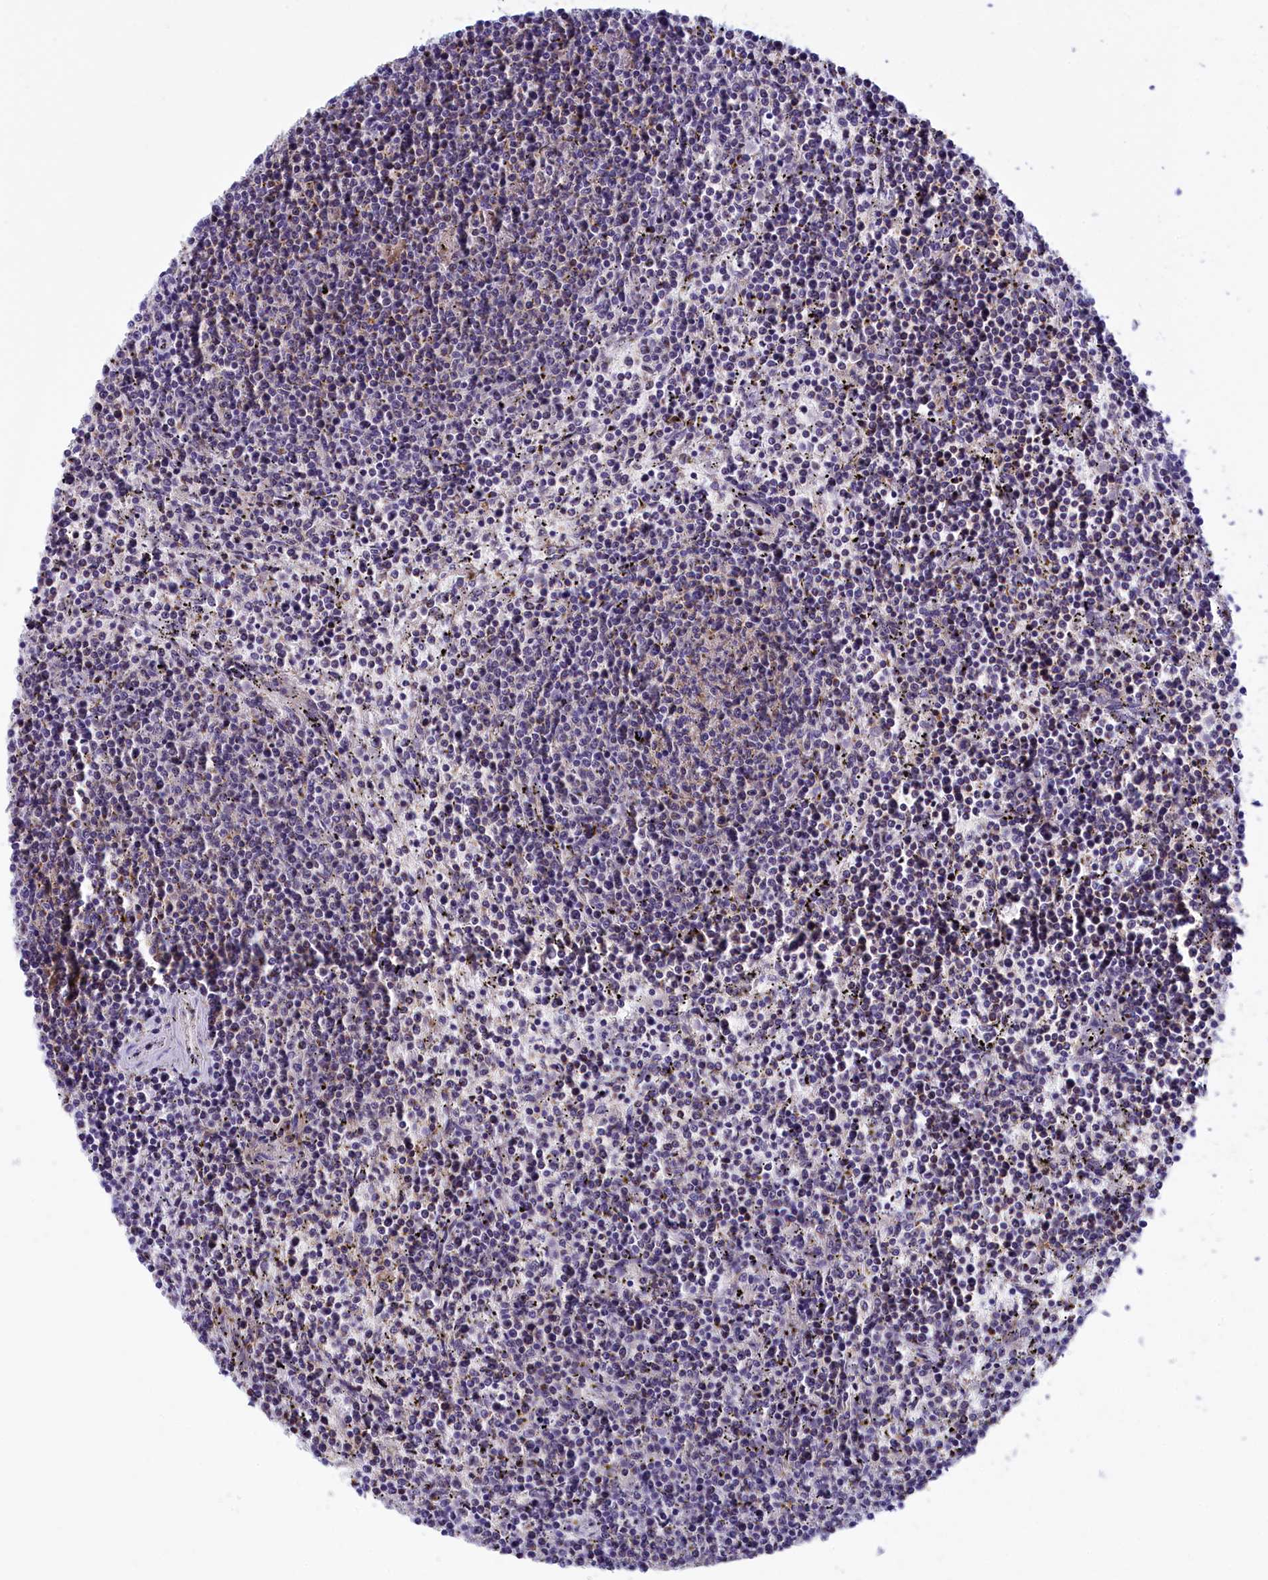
{"staining": {"intensity": "negative", "quantity": "none", "location": "none"}, "tissue": "lymphoma", "cell_type": "Tumor cells", "image_type": "cancer", "snomed": [{"axis": "morphology", "description": "Malignant lymphoma, non-Hodgkin's type, Low grade"}, {"axis": "topography", "description": "Spleen"}], "caption": "A histopathology image of human low-grade malignant lymphoma, non-Hodgkin's type is negative for staining in tumor cells. (IHC, brightfield microscopy, high magnification).", "gene": "STYX", "patient": {"sex": "female", "age": 50}}